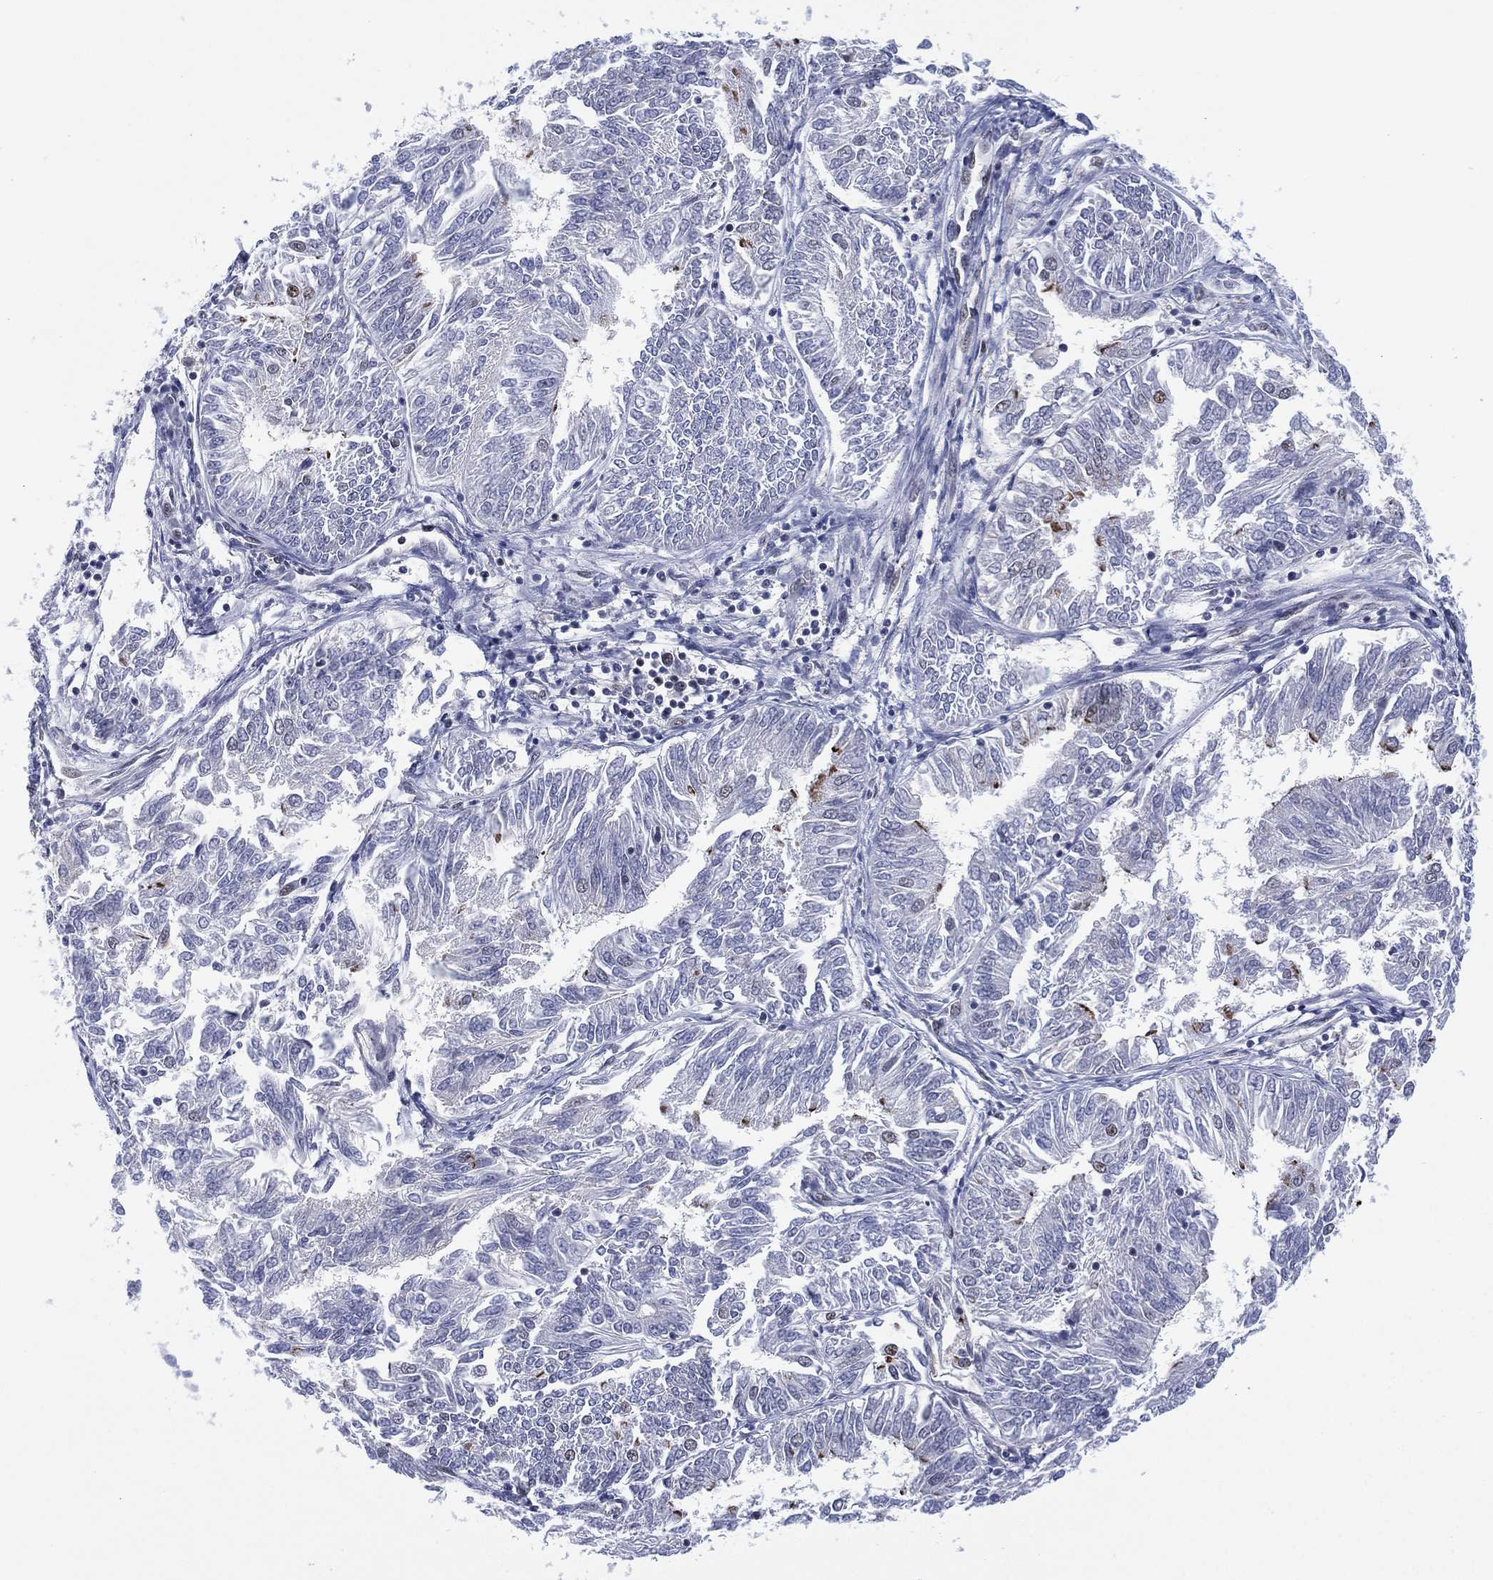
{"staining": {"intensity": "negative", "quantity": "none", "location": "none"}, "tissue": "endometrial cancer", "cell_type": "Tumor cells", "image_type": "cancer", "snomed": [{"axis": "morphology", "description": "Adenocarcinoma, NOS"}, {"axis": "topography", "description": "Endometrium"}], "caption": "This image is of adenocarcinoma (endometrial) stained with immunohistochemistry to label a protein in brown with the nuclei are counter-stained blue. There is no expression in tumor cells.", "gene": "GSE1", "patient": {"sex": "female", "age": 58}}